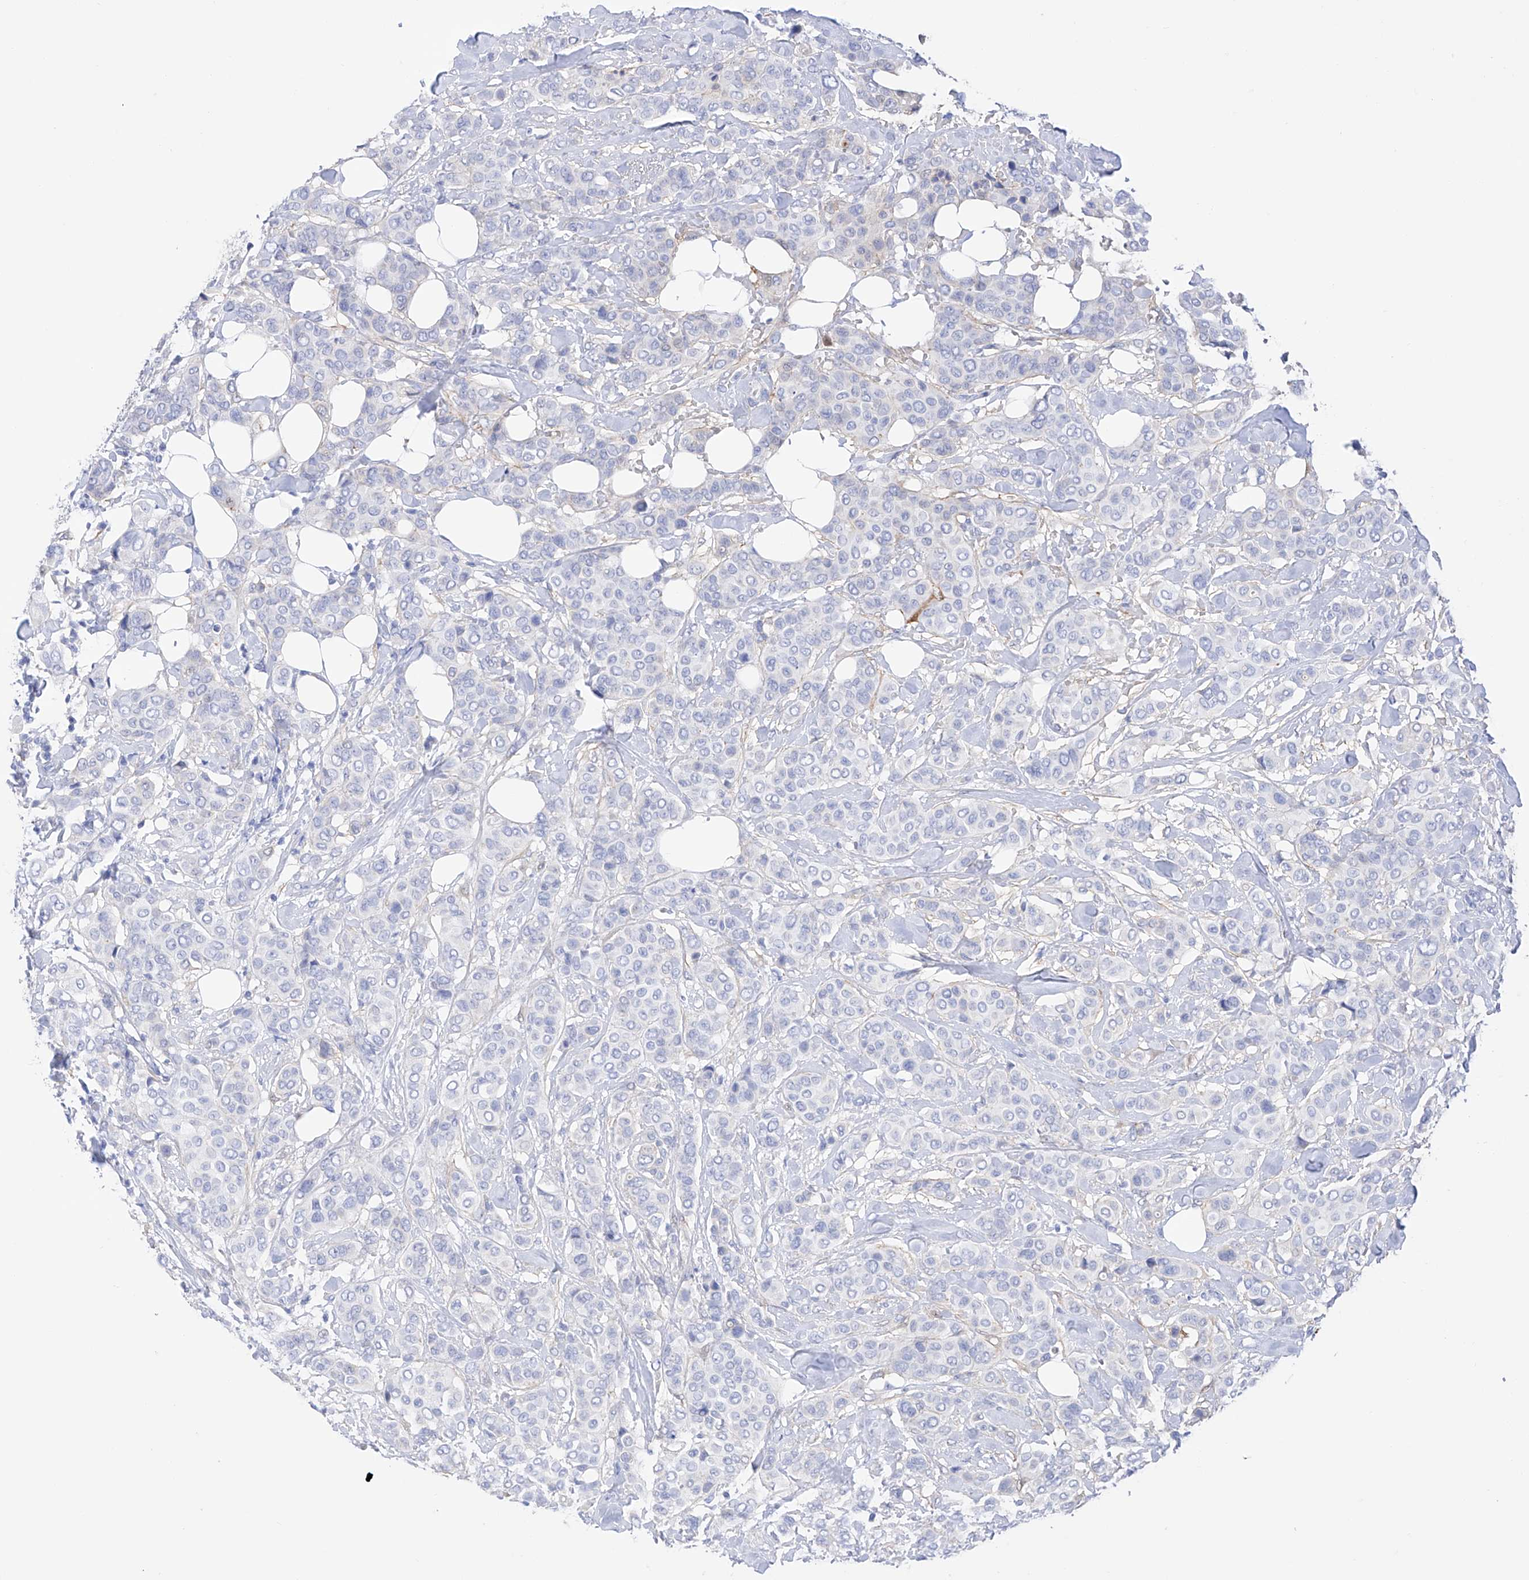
{"staining": {"intensity": "negative", "quantity": "none", "location": "none"}, "tissue": "breast cancer", "cell_type": "Tumor cells", "image_type": "cancer", "snomed": [{"axis": "morphology", "description": "Lobular carcinoma"}, {"axis": "topography", "description": "Breast"}], "caption": "Tumor cells are negative for brown protein staining in breast lobular carcinoma. Nuclei are stained in blue.", "gene": "TRPC7", "patient": {"sex": "female", "age": 51}}